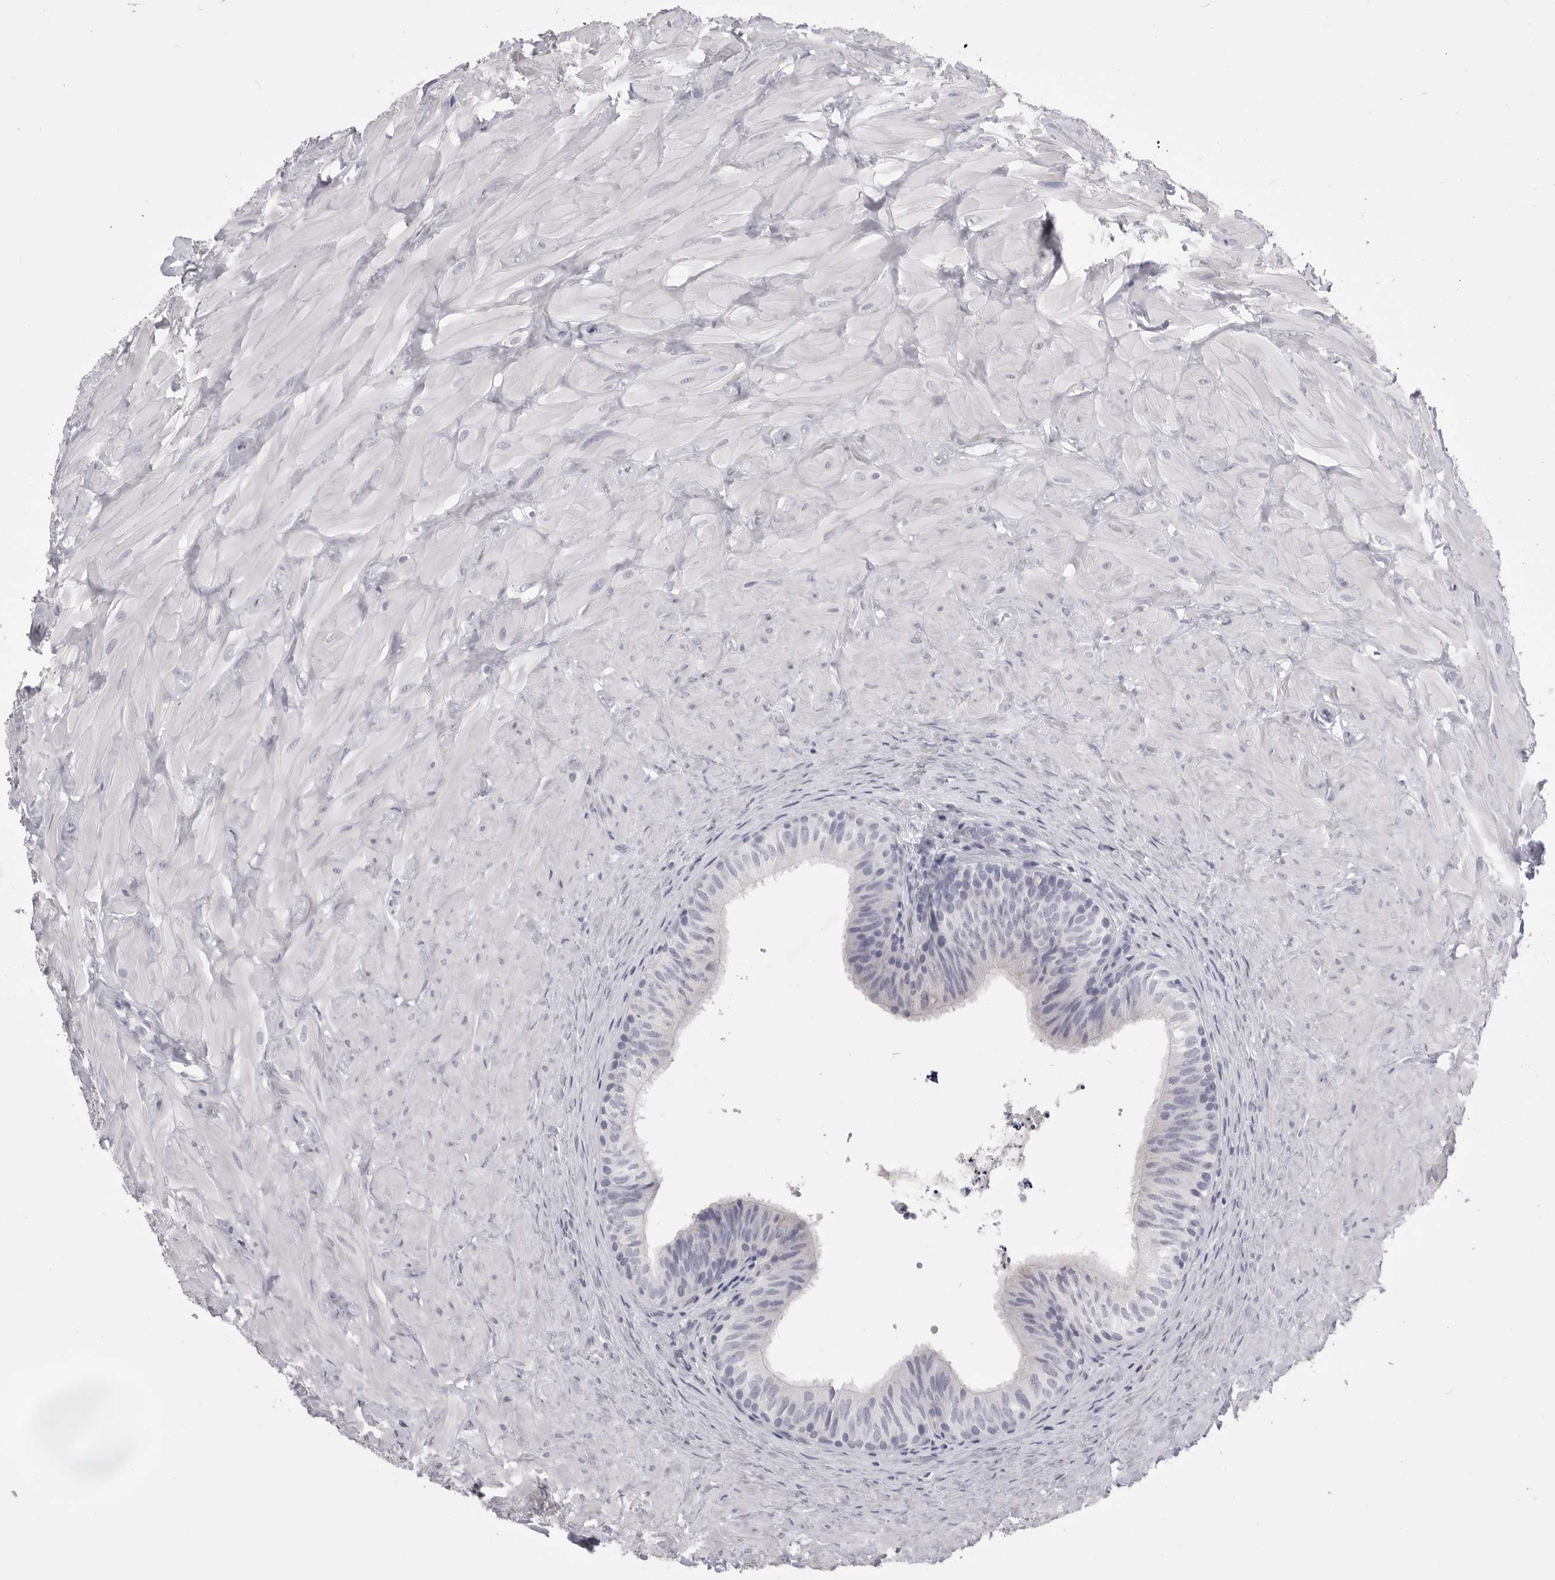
{"staining": {"intensity": "negative", "quantity": "none", "location": "none"}, "tissue": "epididymis", "cell_type": "Glandular cells", "image_type": "normal", "snomed": [{"axis": "morphology", "description": "Normal tissue, NOS"}, {"axis": "topography", "description": "Soft tissue"}, {"axis": "topography", "description": "Epididymis"}], "caption": "This image is of benign epididymis stained with immunohistochemistry (IHC) to label a protein in brown with the nuclei are counter-stained blue. There is no positivity in glandular cells. (DAB (3,3'-diaminobenzidine) immunohistochemistry with hematoxylin counter stain).", "gene": "CPB1", "patient": {"sex": "male", "age": 26}}